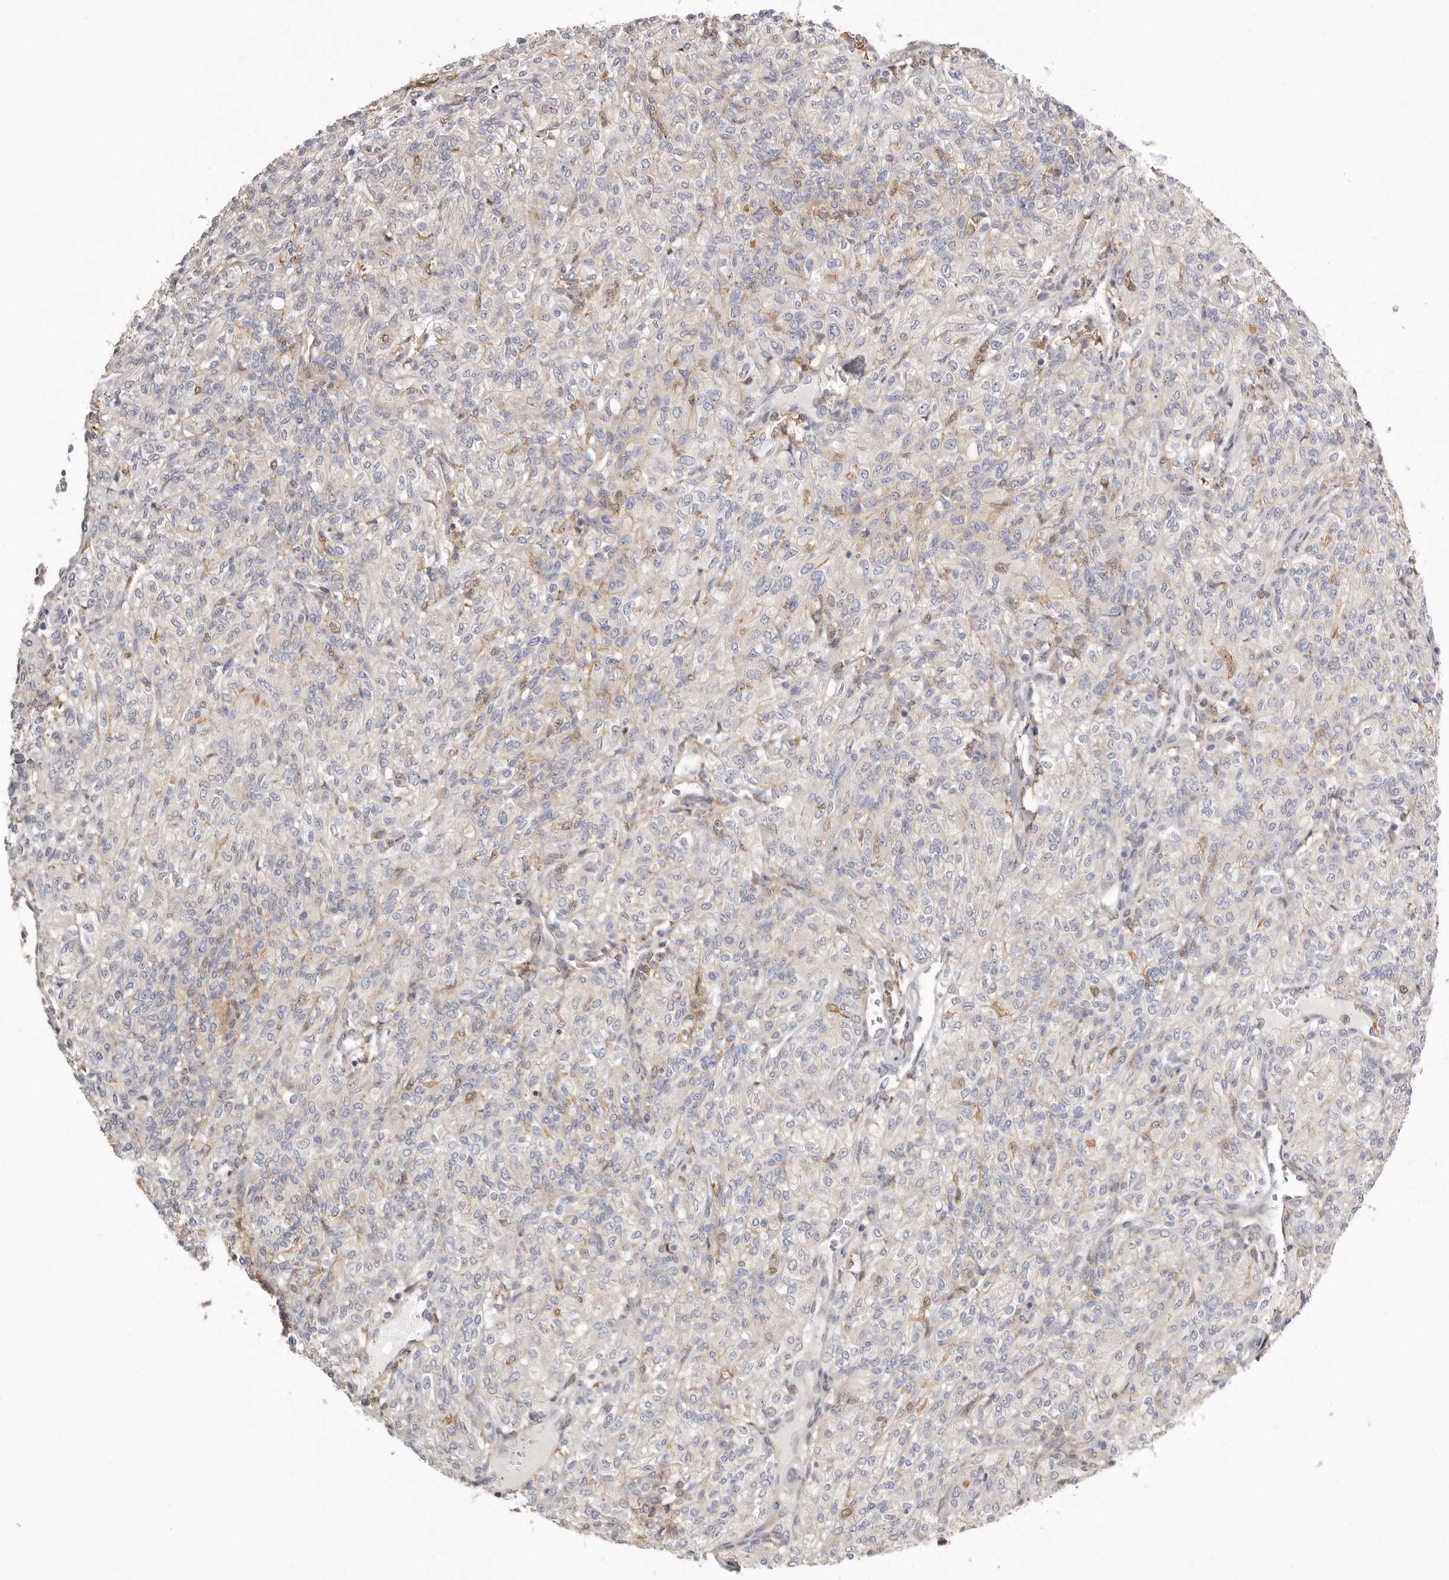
{"staining": {"intensity": "negative", "quantity": "none", "location": "none"}, "tissue": "renal cancer", "cell_type": "Tumor cells", "image_type": "cancer", "snomed": [{"axis": "morphology", "description": "Adenocarcinoma, NOS"}, {"axis": "topography", "description": "Kidney"}], "caption": "Immunohistochemistry (IHC) of human renal cancer shows no expression in tumor cells.", "gene": "MSRB2", "patient": {"sex": "male", "age": 77}}